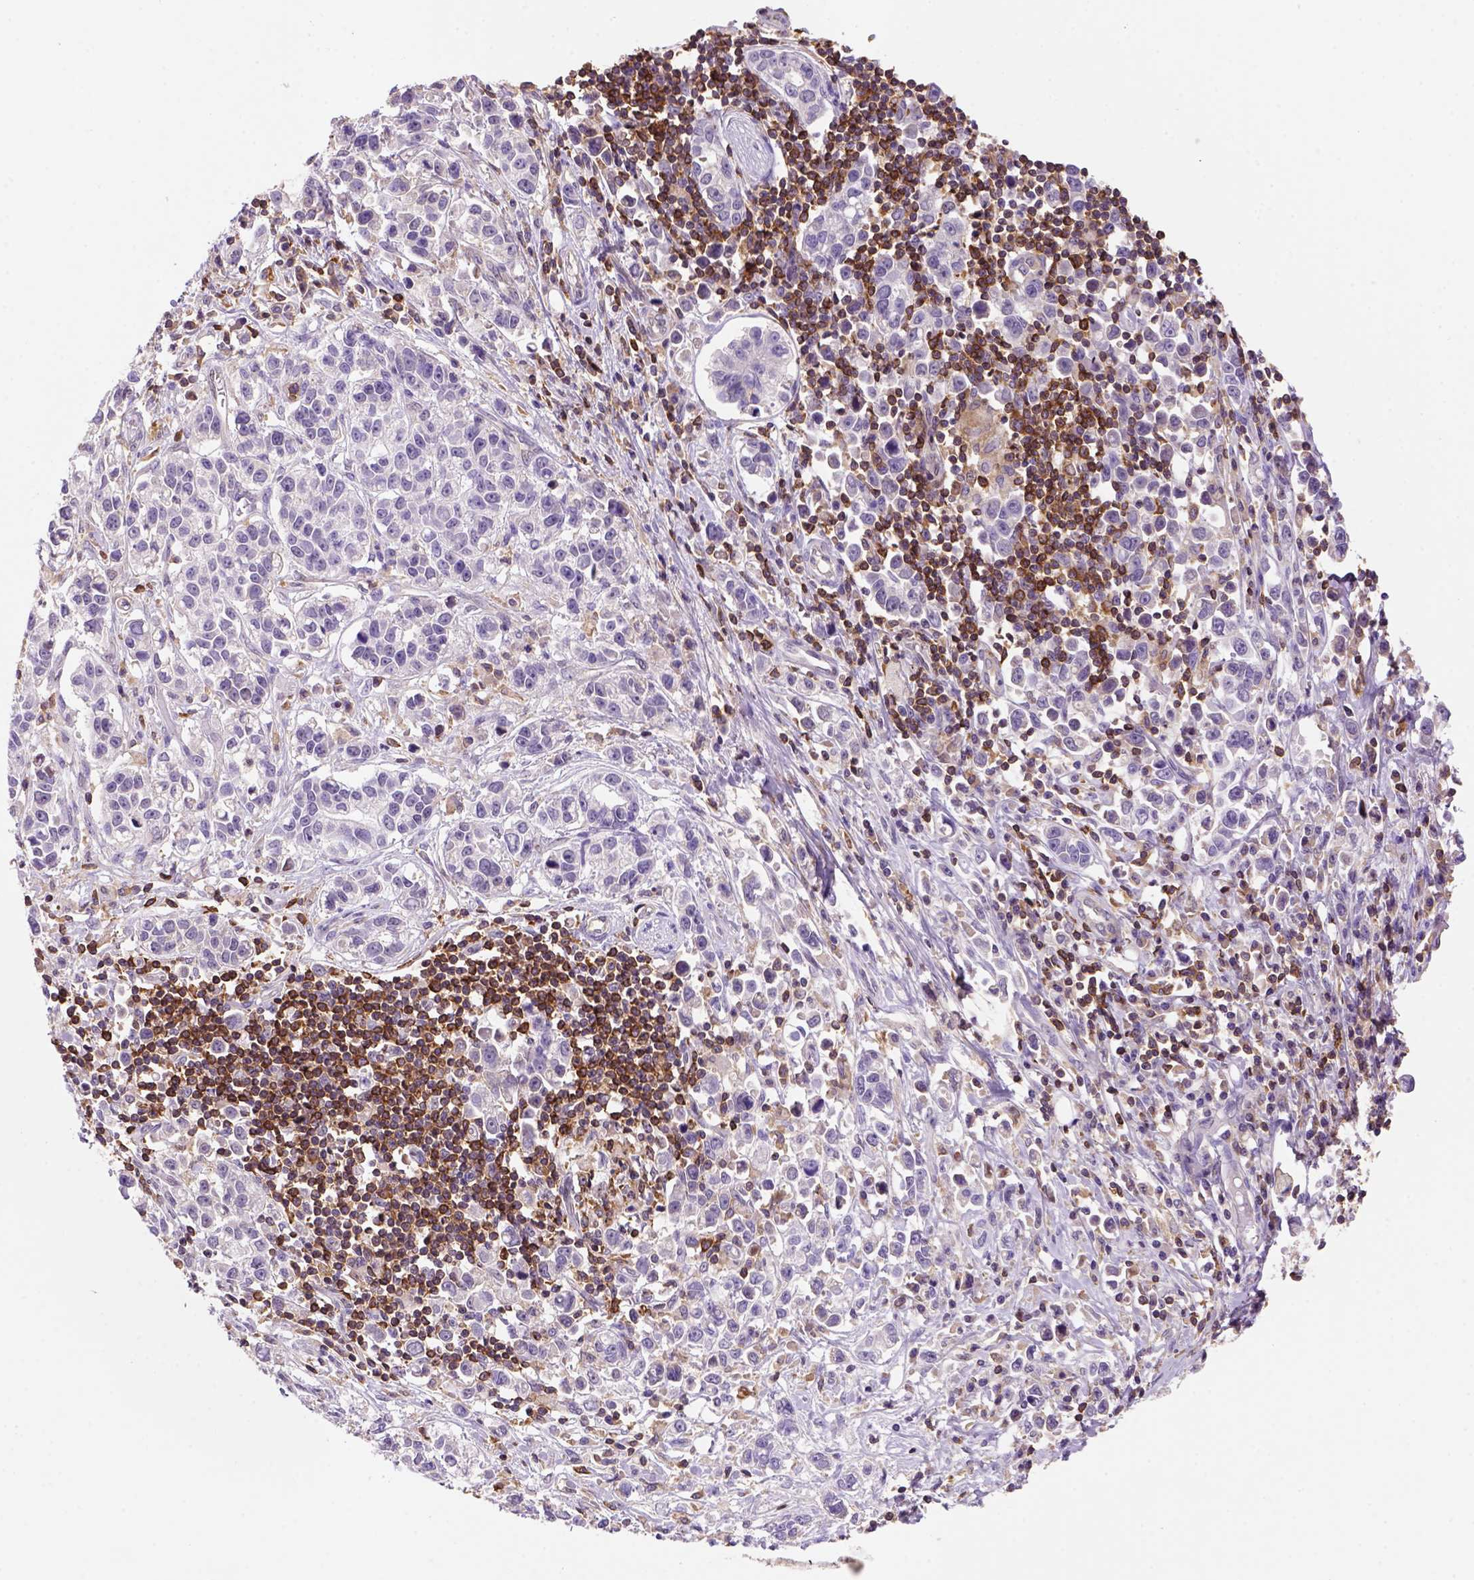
{"staining": {"intensity": "negative", "quantity": "none", "location": "none"}, "tissue": "stomach cancer", "cell_type": "Tumor cells", "image_type": "cancer", "snomed": [{"axis": "morphology", "description": "Adenocarcinoma, NOS"}, {"axis": "topography", "description": "Stomach"}], "caption": "Tumor cells show no significant protein positivity in stomach cancer. (Stains: DAB (3,3'-diaminobenzidine) IHC with hematoxylin counter stain, Microscopy: brightfield microscopy at high magnification).", "gene": "INPP5D", "patient": {"sex": "male", "age": 93}}